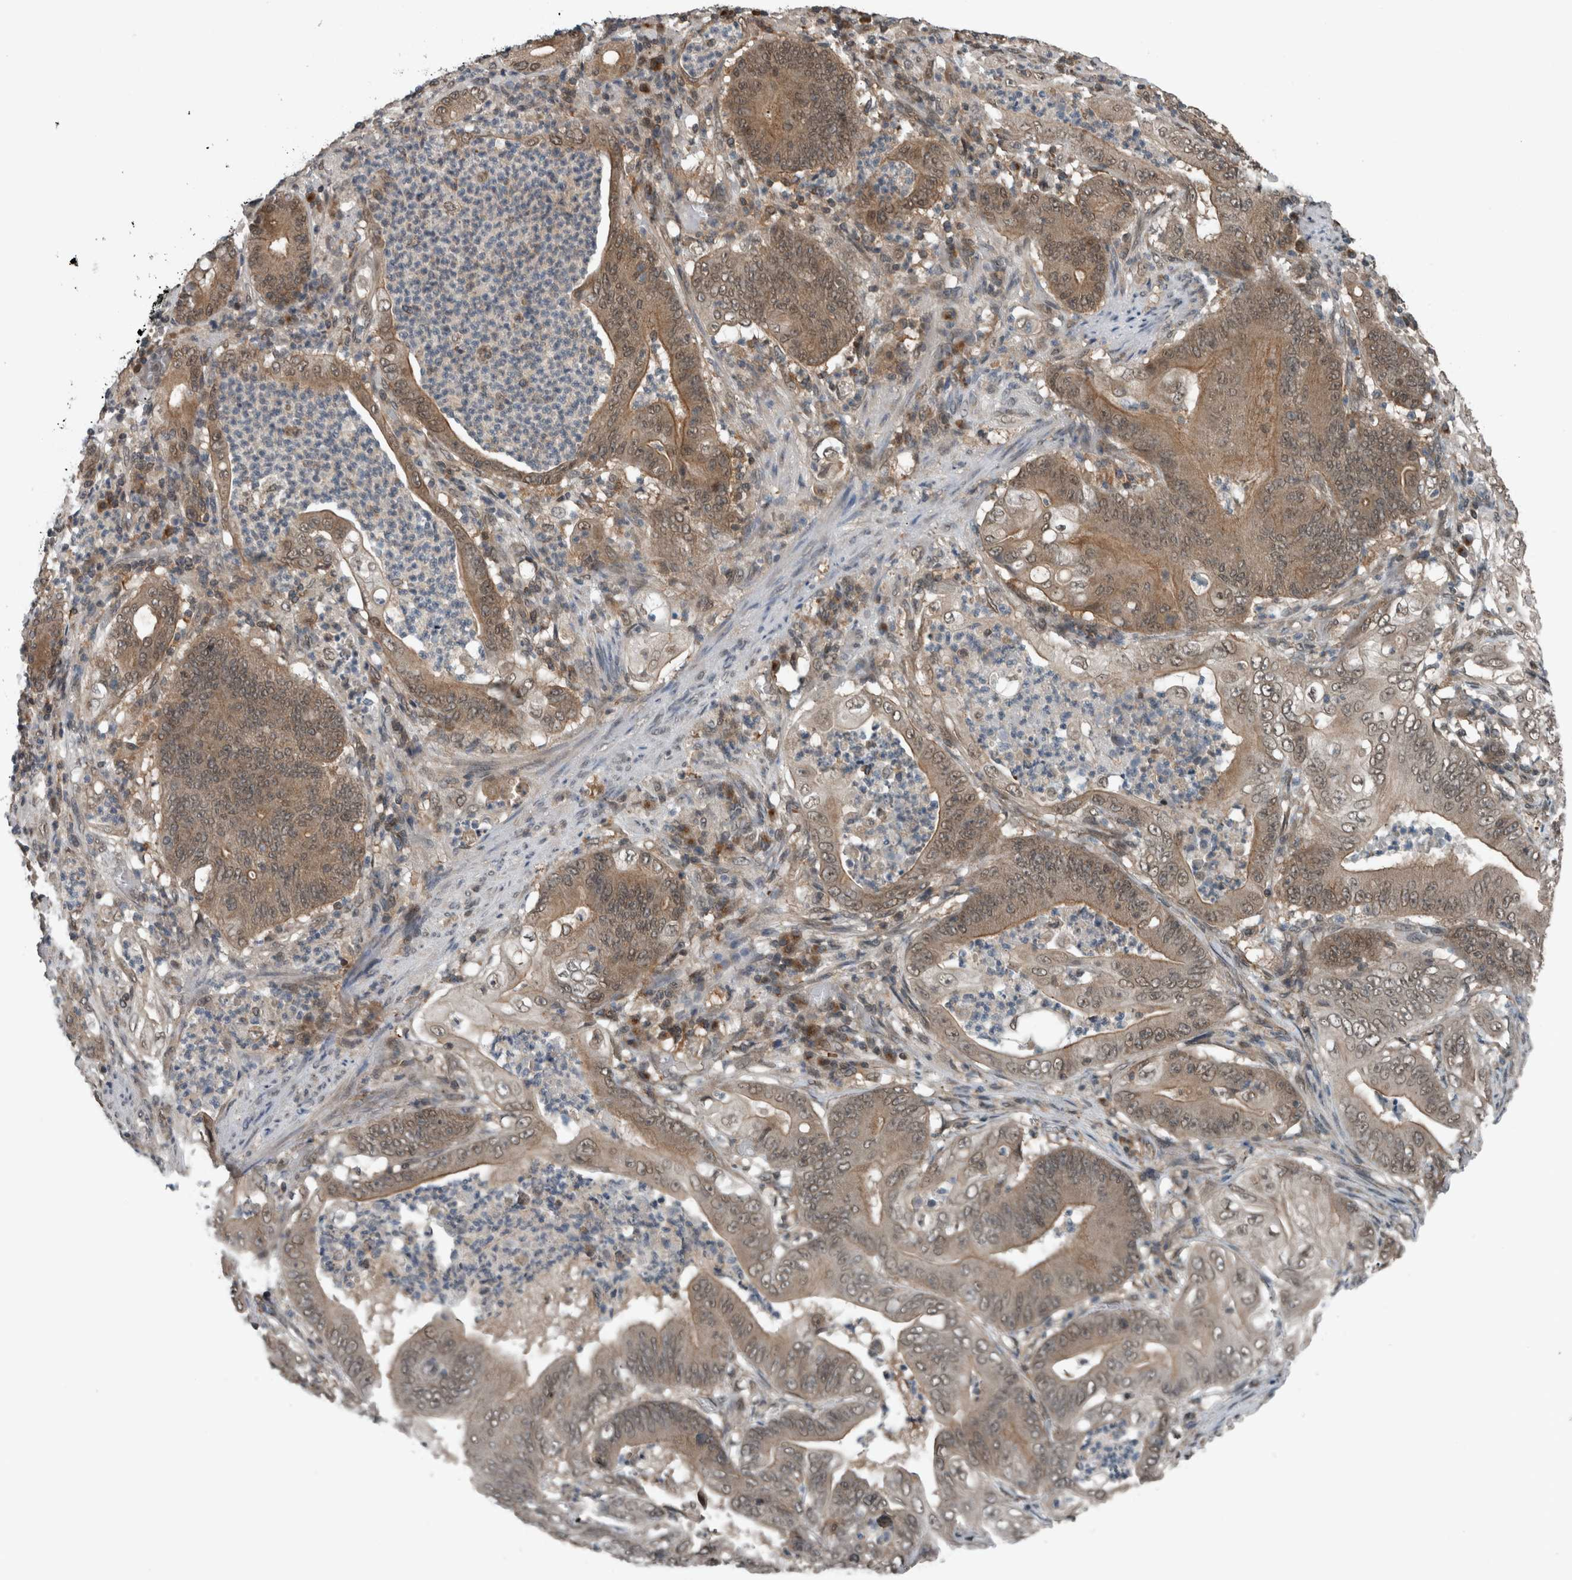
{"staining": {"intensity": "moderate", "quantity": ">75%", "location": "cytoplasmic/membranous"}, "tissue": "stomach cancer", "cell_type": "Tumor cells", "image_type": "cancer", "snomed": [{"axis": "morphology", "description": "Adenocarcinoma, NOS"}, {"axis": "topography", "description": "Stomach"}], "caption": "Protein staining of stomach cancer tissue demonstrates moderate cytoplasmic/membranous staining in about >75% of tumor cells.", "gene": "SPAG7", "patient": {"sex": "female", "age": 73}}